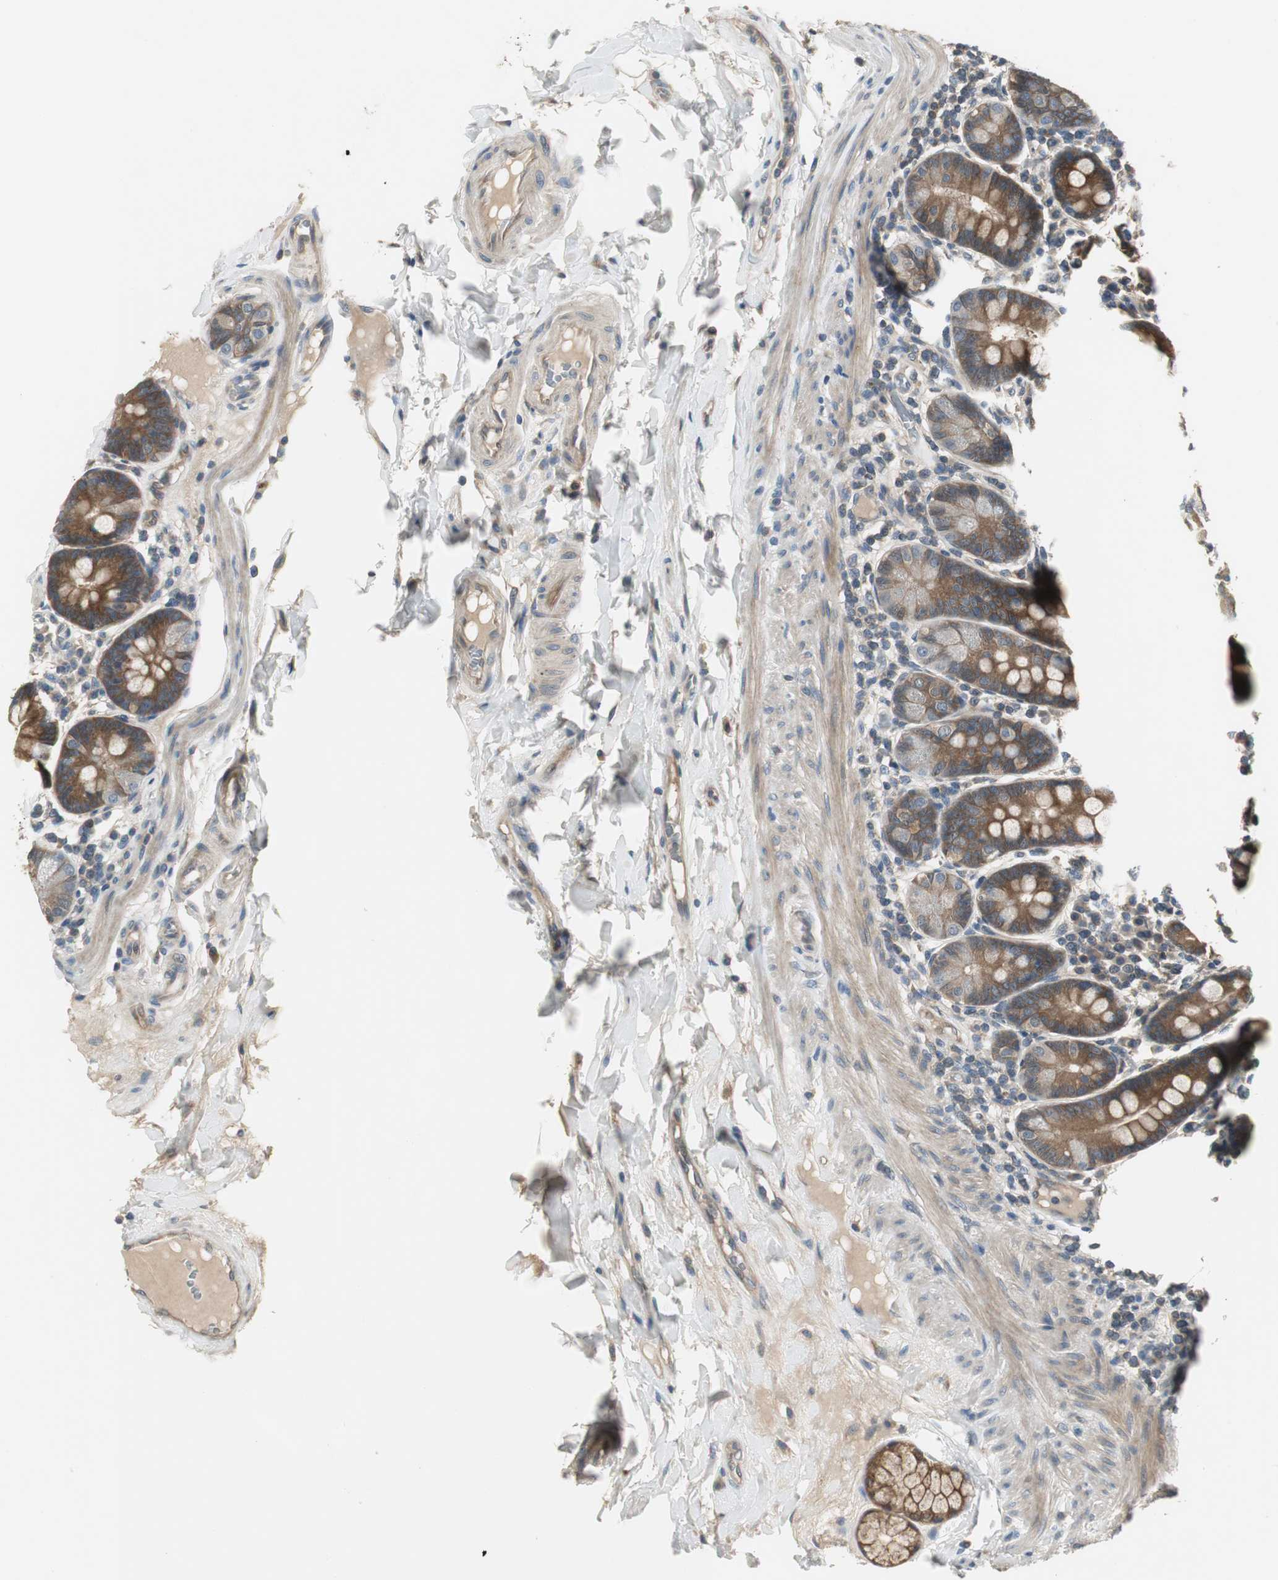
{"staining": {"intensity": "strong", "quantity": ">75%", "location": "cytoplasmic/membranous"}, "tissue": "duodenum", "cell_type": "Glandular cells", "image_type": "normal", "snomed": [{"axis": "morphology", "description": "Normal tissue, NOS"}, {"axis": "topography", "description": "Duodenum"}], "caption": "IHC photomicrograph of benign duodenum stained for a protein (brown), which reveals high levels of strong cytoplasmic/membranous positivity in about >75% of glandular cells.", "gene": "PRKAA1", "patient": {"sex": "male", "age": 50}}